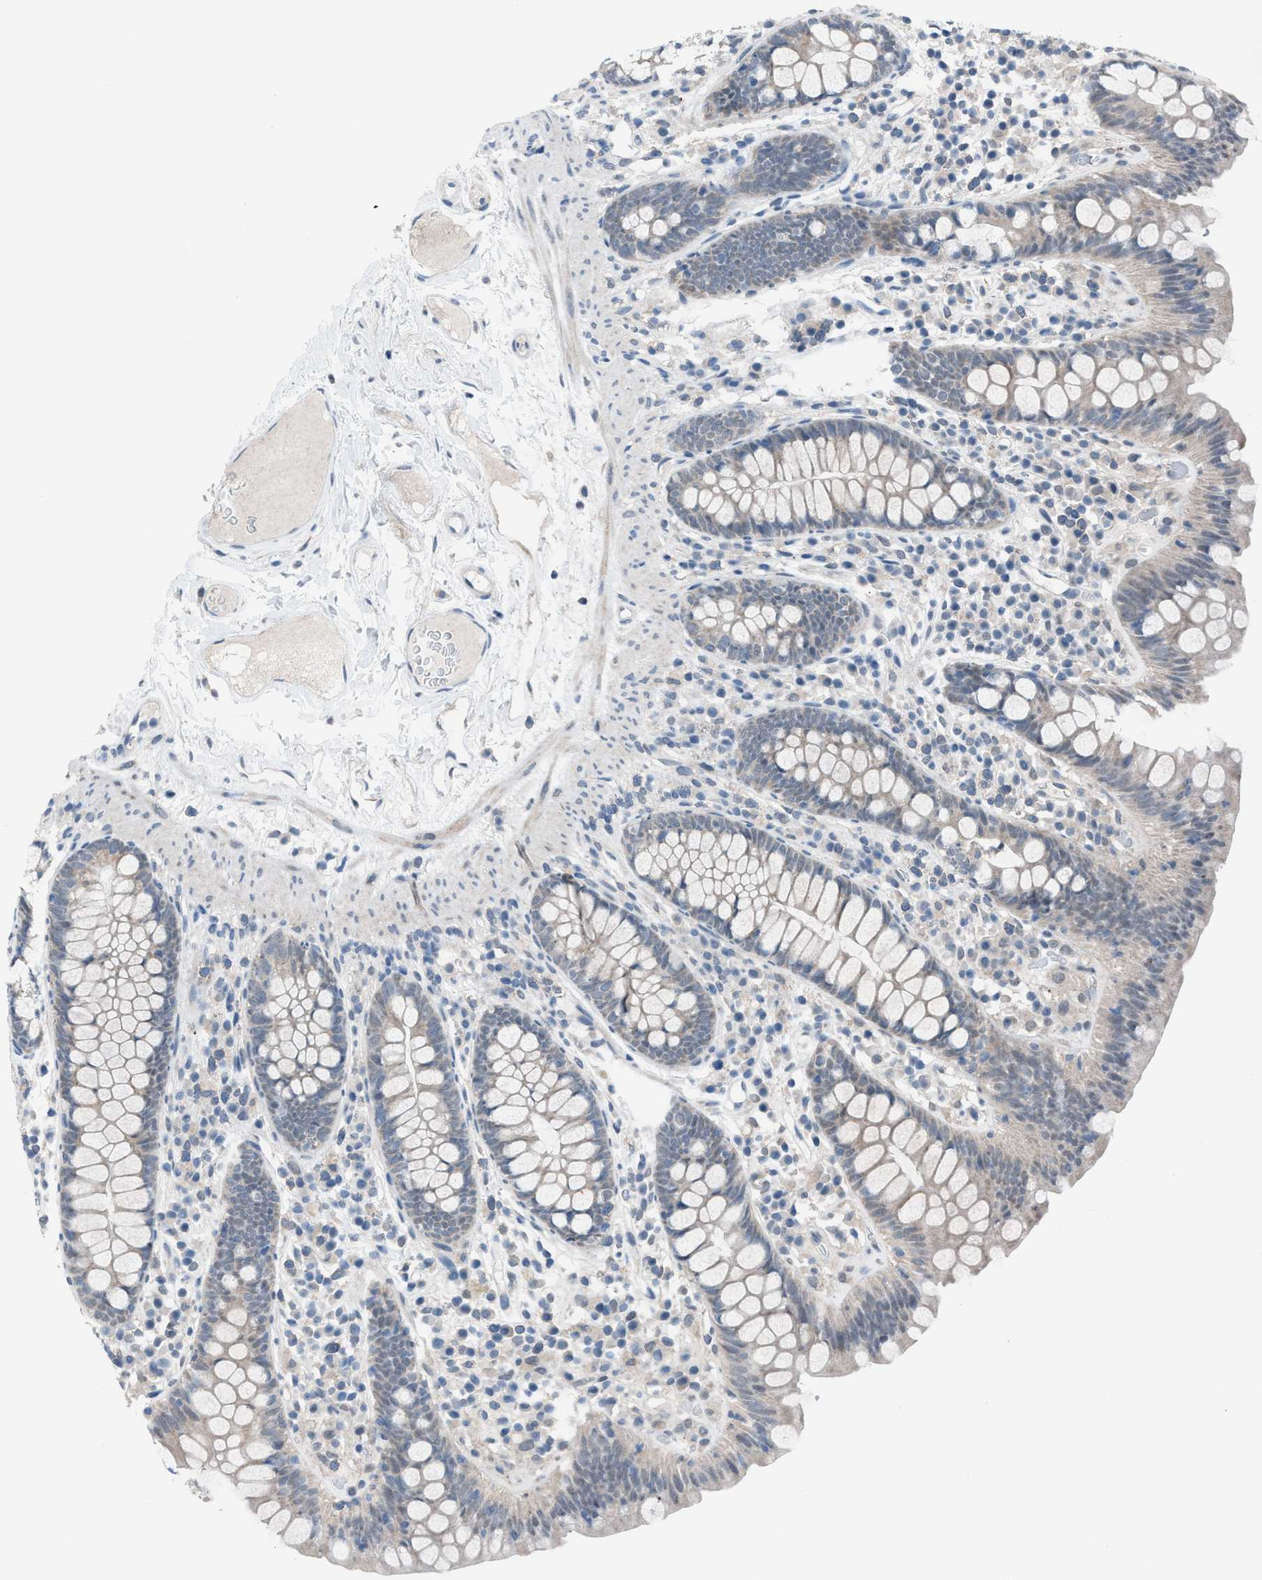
{"staining": {"intensity": "negative", "quantity": "none", "location": "none"}, "tissue": "colon", "cell_type": "Endothelial cells", "image_type": "normal", "snomed": [{"axis": "morphology", "description": "Normal tissue, NOS"}, {"axis": "topography", "description": "Colon"}], "caption": "Immunohistochemical staining of benign human colon displays no significant staining in endothelial cells.", "gene": "ANAPC11", "patient": {"sex": "female", "age": 80}}